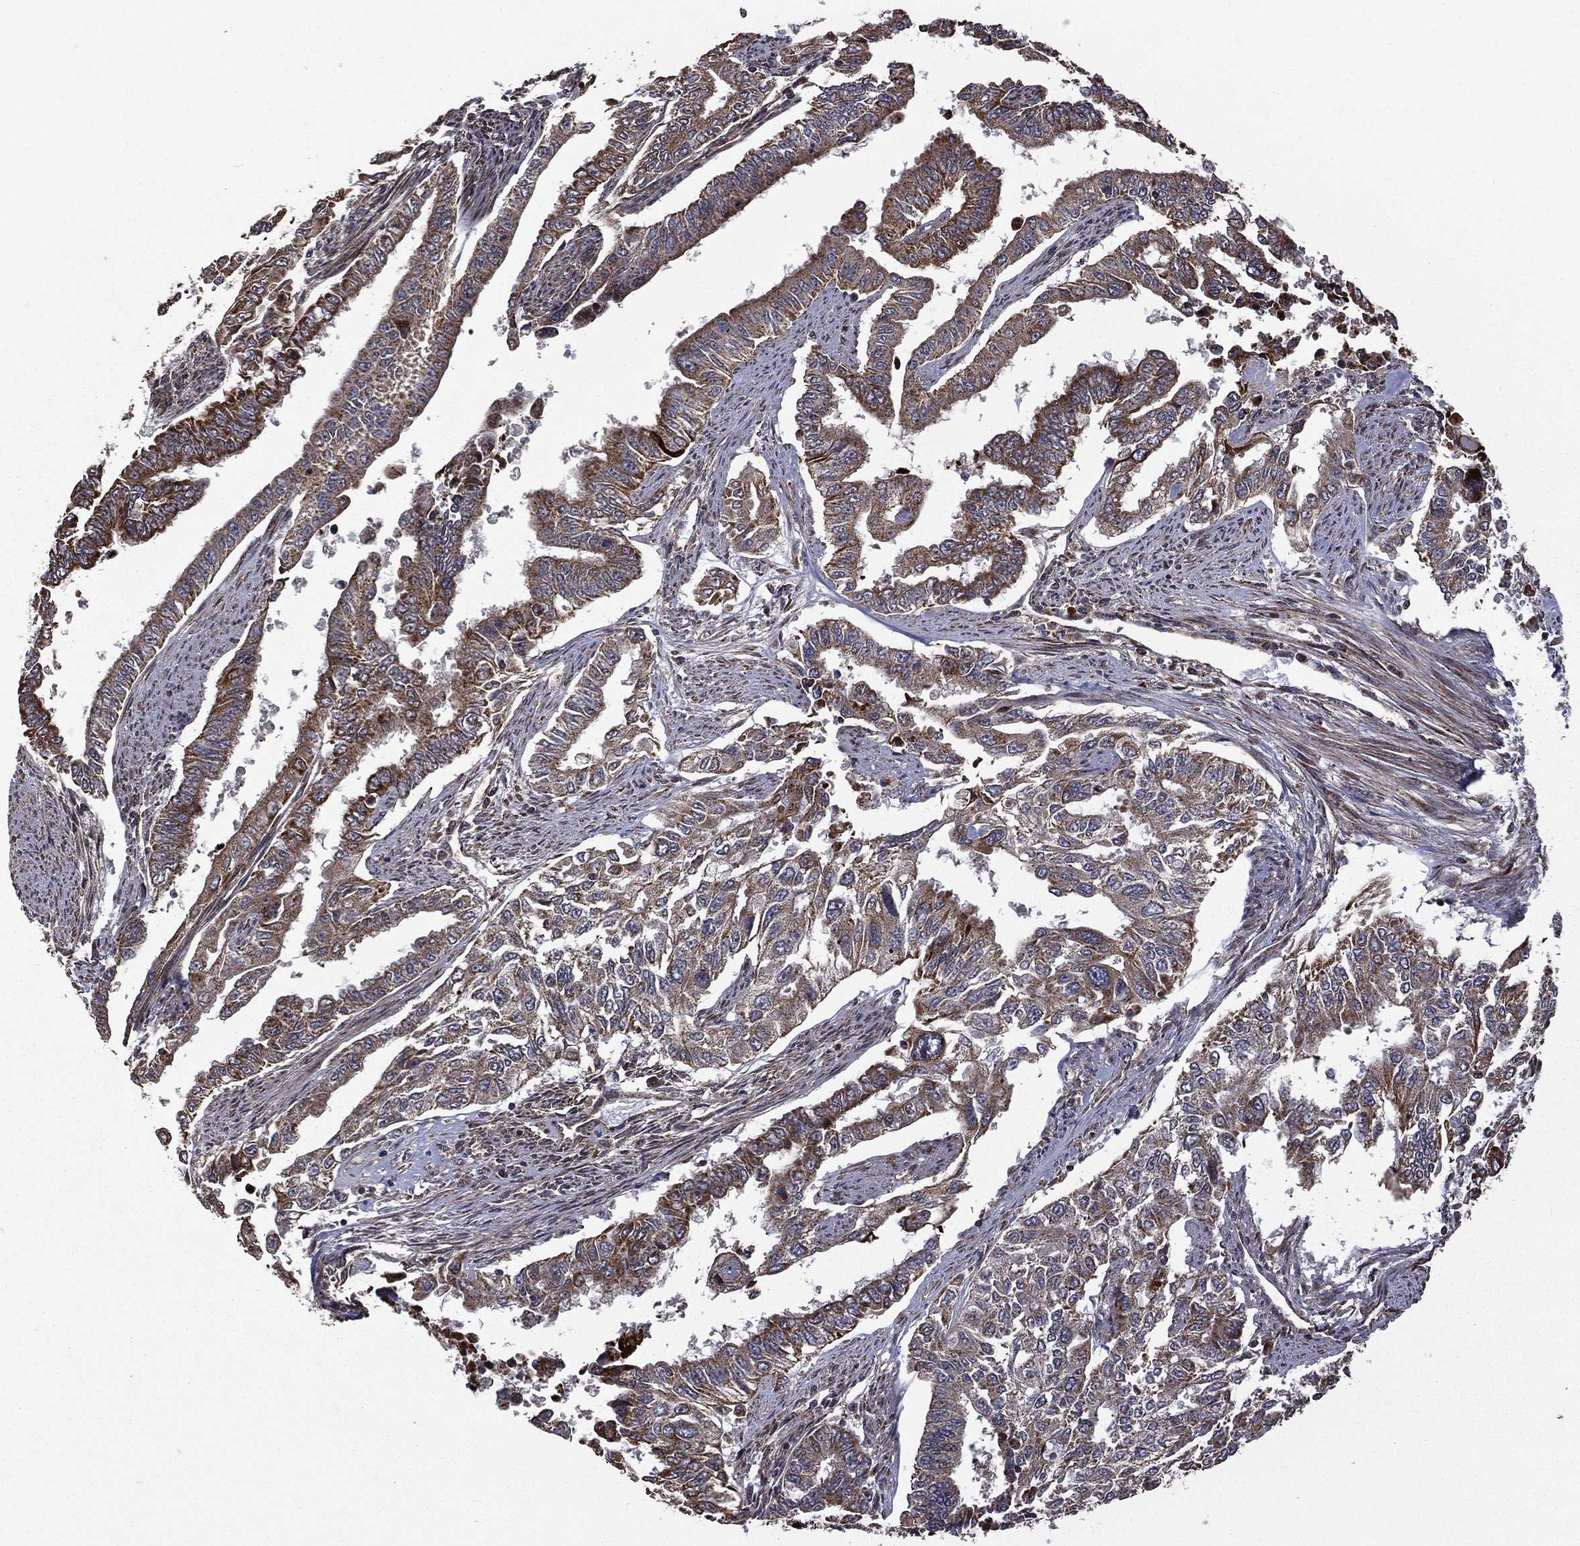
{"staining": {"intensity": "moderate", "quantity": ">75%", "location": "cytoplasmic/membranous"}, "tissue": "endometrial cancer", "cell_type": "Tumor cells", "image_type": "cancer", "snomed": [{"axis": "morphology", "description": "Adenocarcinoma, NOS"}, {"axis": "topography", "description": "Uterus"}], "caption": "Human adenocarcinoma (endometrial) stained for a protein (brown) reveals moderate cytoplasmic/membranous positive positivity in about >75% of tumor cells.", "gene": "GIMAP6", "patient": {"sex": "female", "age": 59}}